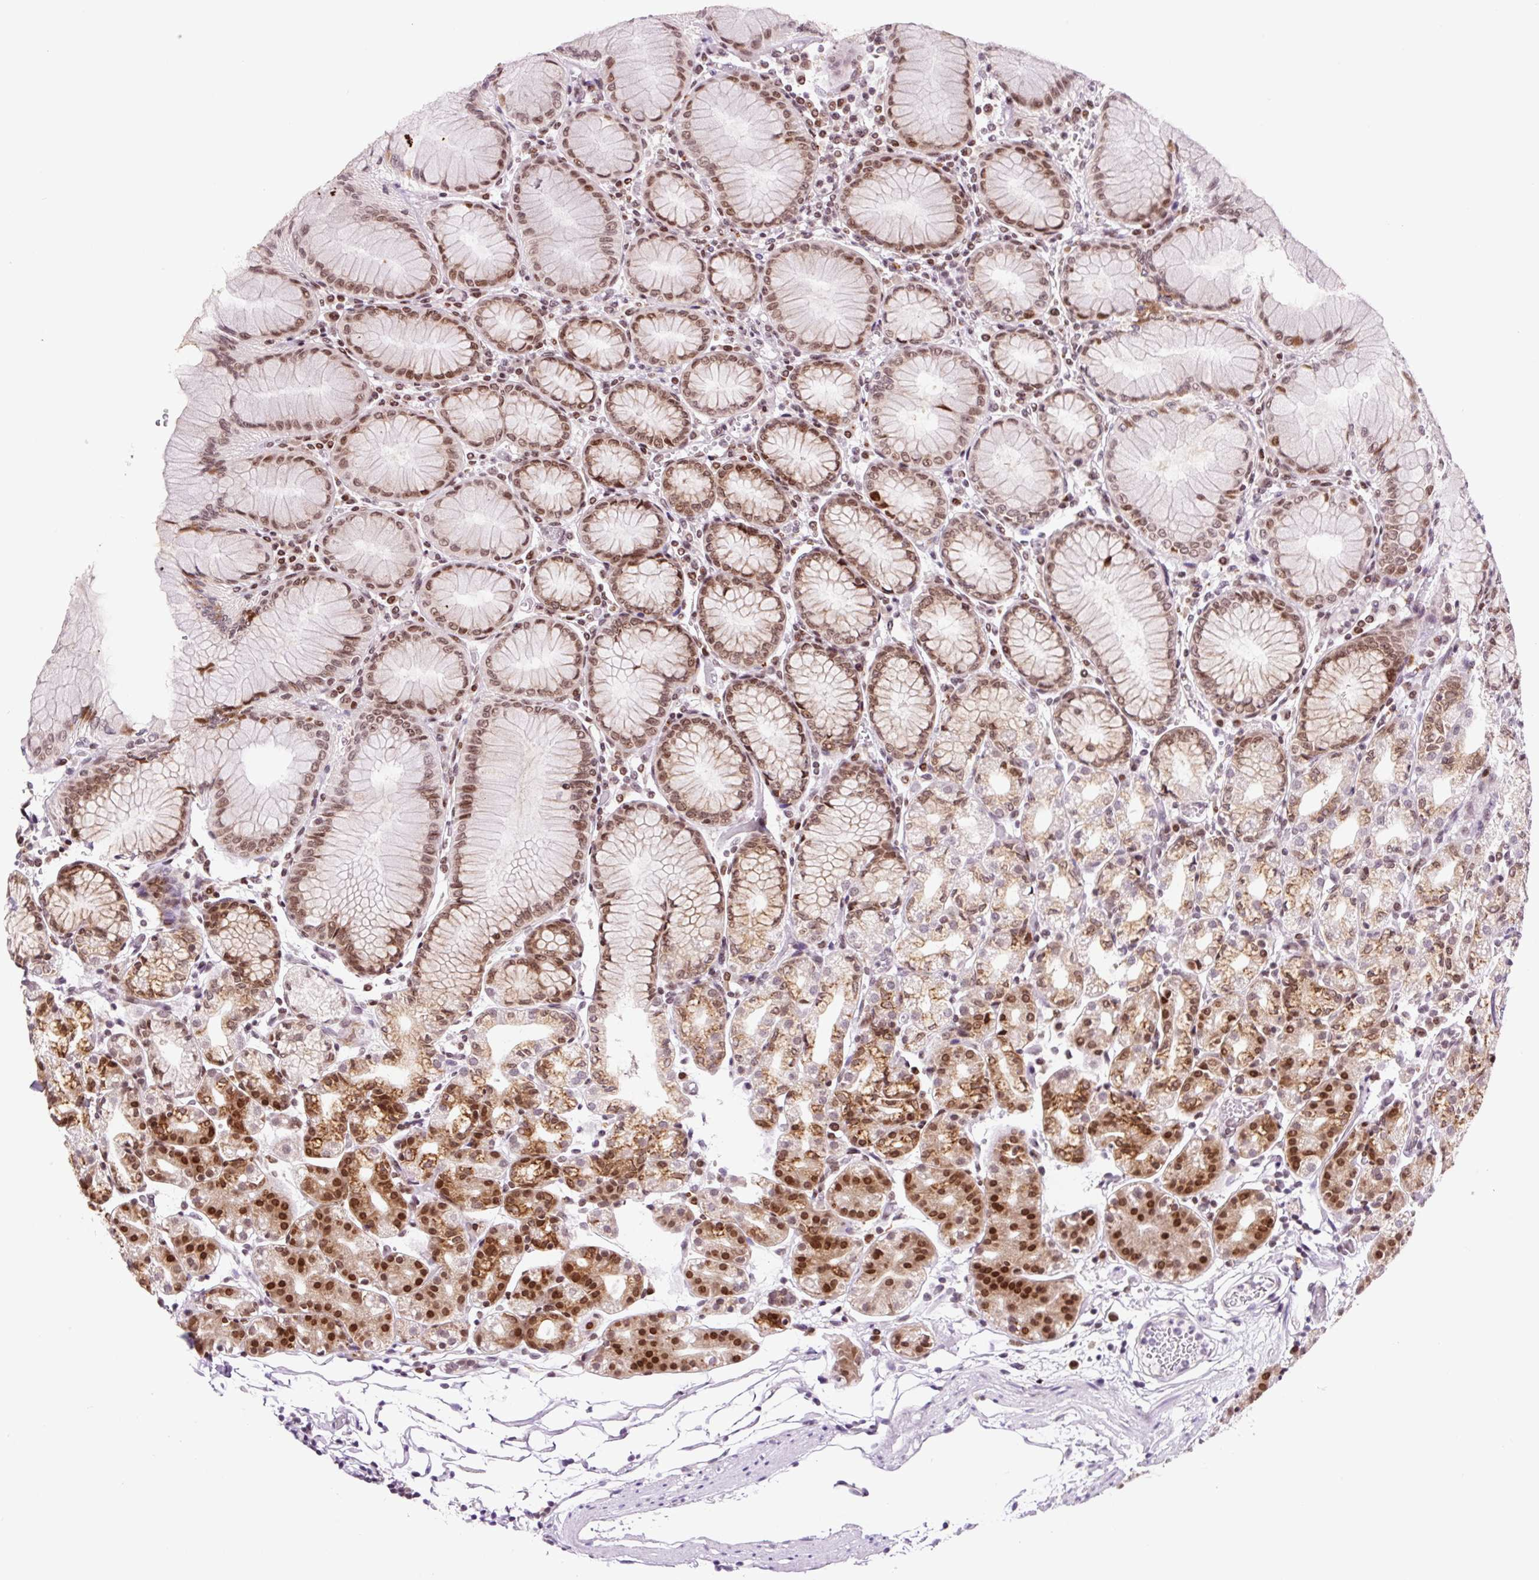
{"staining": {"intensity": "strong", "quantity": "25%-75%", "location": "cytoplasmic/membranous,nuclear"}, "tissue": "stomach", "cell_type": "Glandular cells", "image_type": "normal", "snomed": [{"axis": "morphology", "description": "Normal tissue, NOS"}, {"axis": "topography", "description": "Stomach"}], "caption": "This histopathology image exhibits unremarkable stomach stained with immunohistochemistry (IHC) to label a protein in brown. The cytoplasmic/membranous,nuclear of glandular cells show strong positivity for the protein. Nuclei are counter-stained blue.", "gene": "RPL41", "patient": {"sex": "female", "age": 57}}